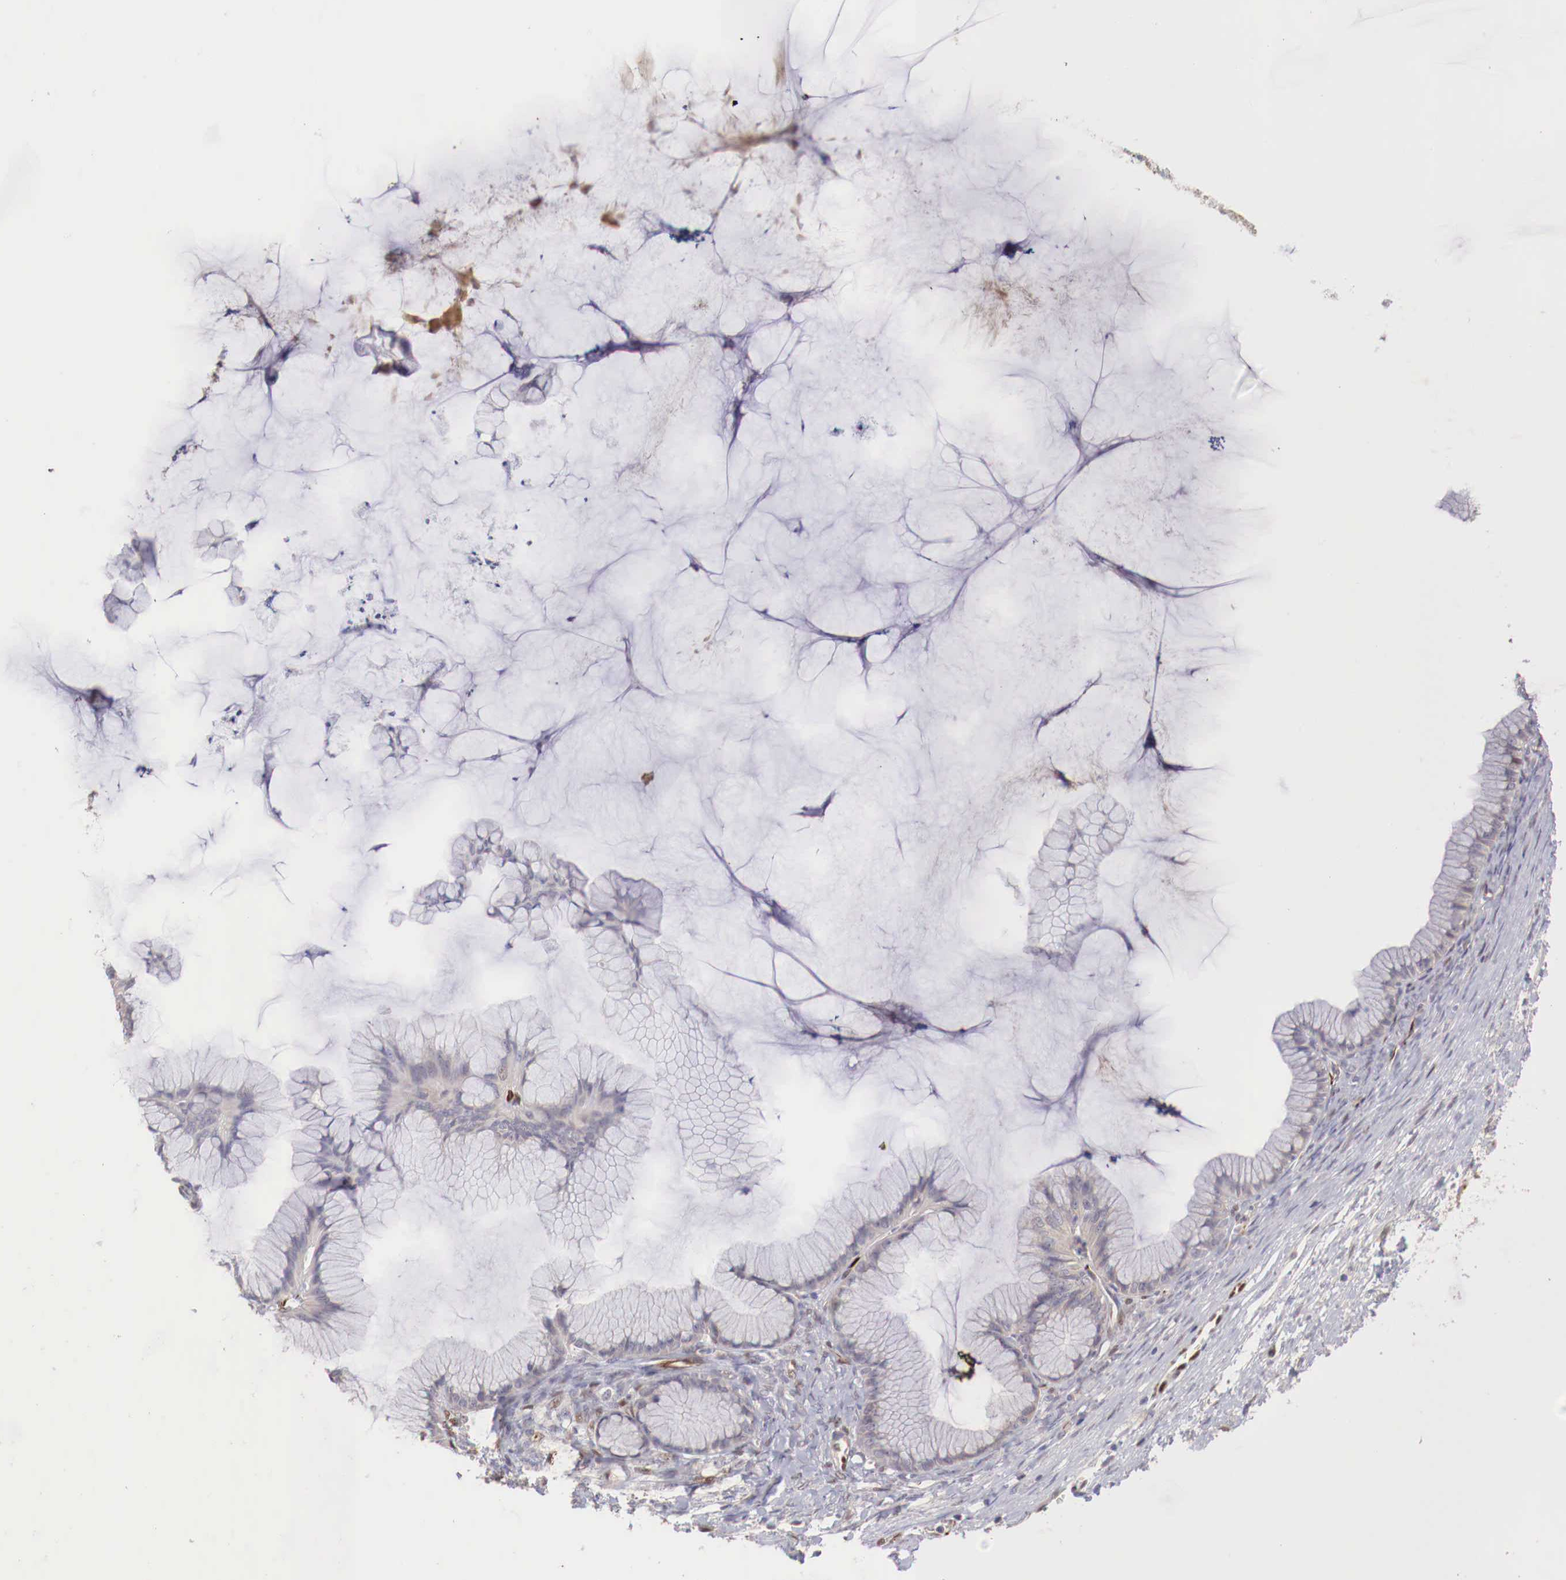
{"staining": {"intensity": "weak", "quantity": "25%-75%", "location": "cytoplasmic/membranous"}, "tissue": "ovarian cancer", "cell_type": "Tumor cells", "image_type": "cancer", "snomed": [{"axis": "morphology", "description": "Cystadenocarcinoma, mucinous, NOS"}, {"axis": "topography", "description": "Ovary"}], "caption": "Ovarian cancer (mucinous cystadenocarcinoma) stained for a protein (brown) shows weak cytoplasmic/membranous positive expression in about 25%-75% of tumor cells.", "gene": "WT1", "patient": {"sex": "female", "age": 41}}